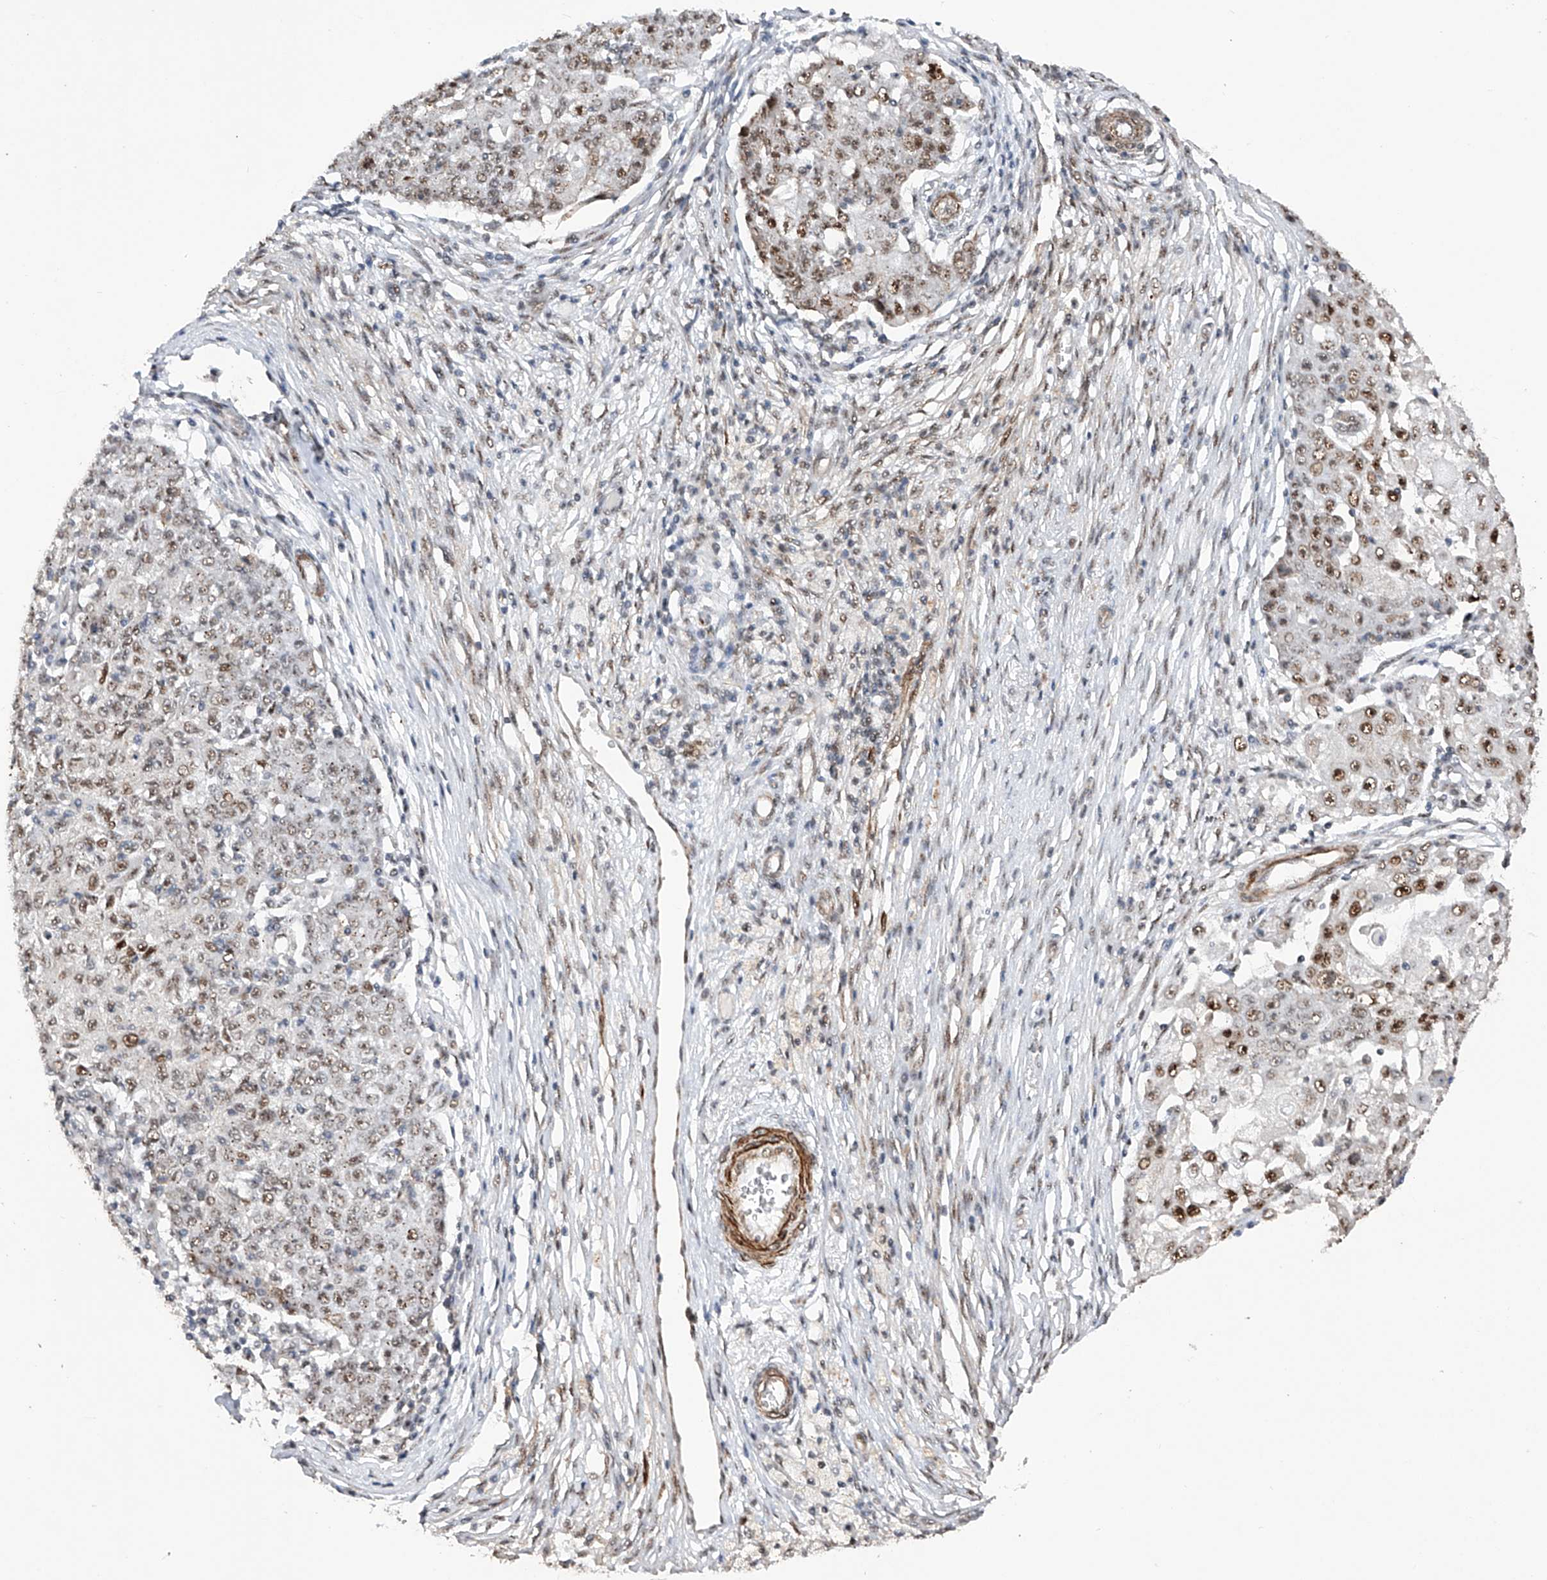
{"staining": {"intensity": "moderate", "quantity": ">75%", "location": "nuclear"}, "tissue": "ovarian cancer", "cell_type": "Tumor cells", "image_type": "cancer", "snomed": [{"axis": "morphology", "description": "Carcinoma, endometroid"}, {"axis": "topography", "description": "Ovary"}], "caption": "This photomicrograph displays IHC staining of human ovarian cancer, with medium moderate nuclear staining in about >75% of tumor cells.", "gene": "NFATC4", "patient": {"sex": "female", "age": 42}}